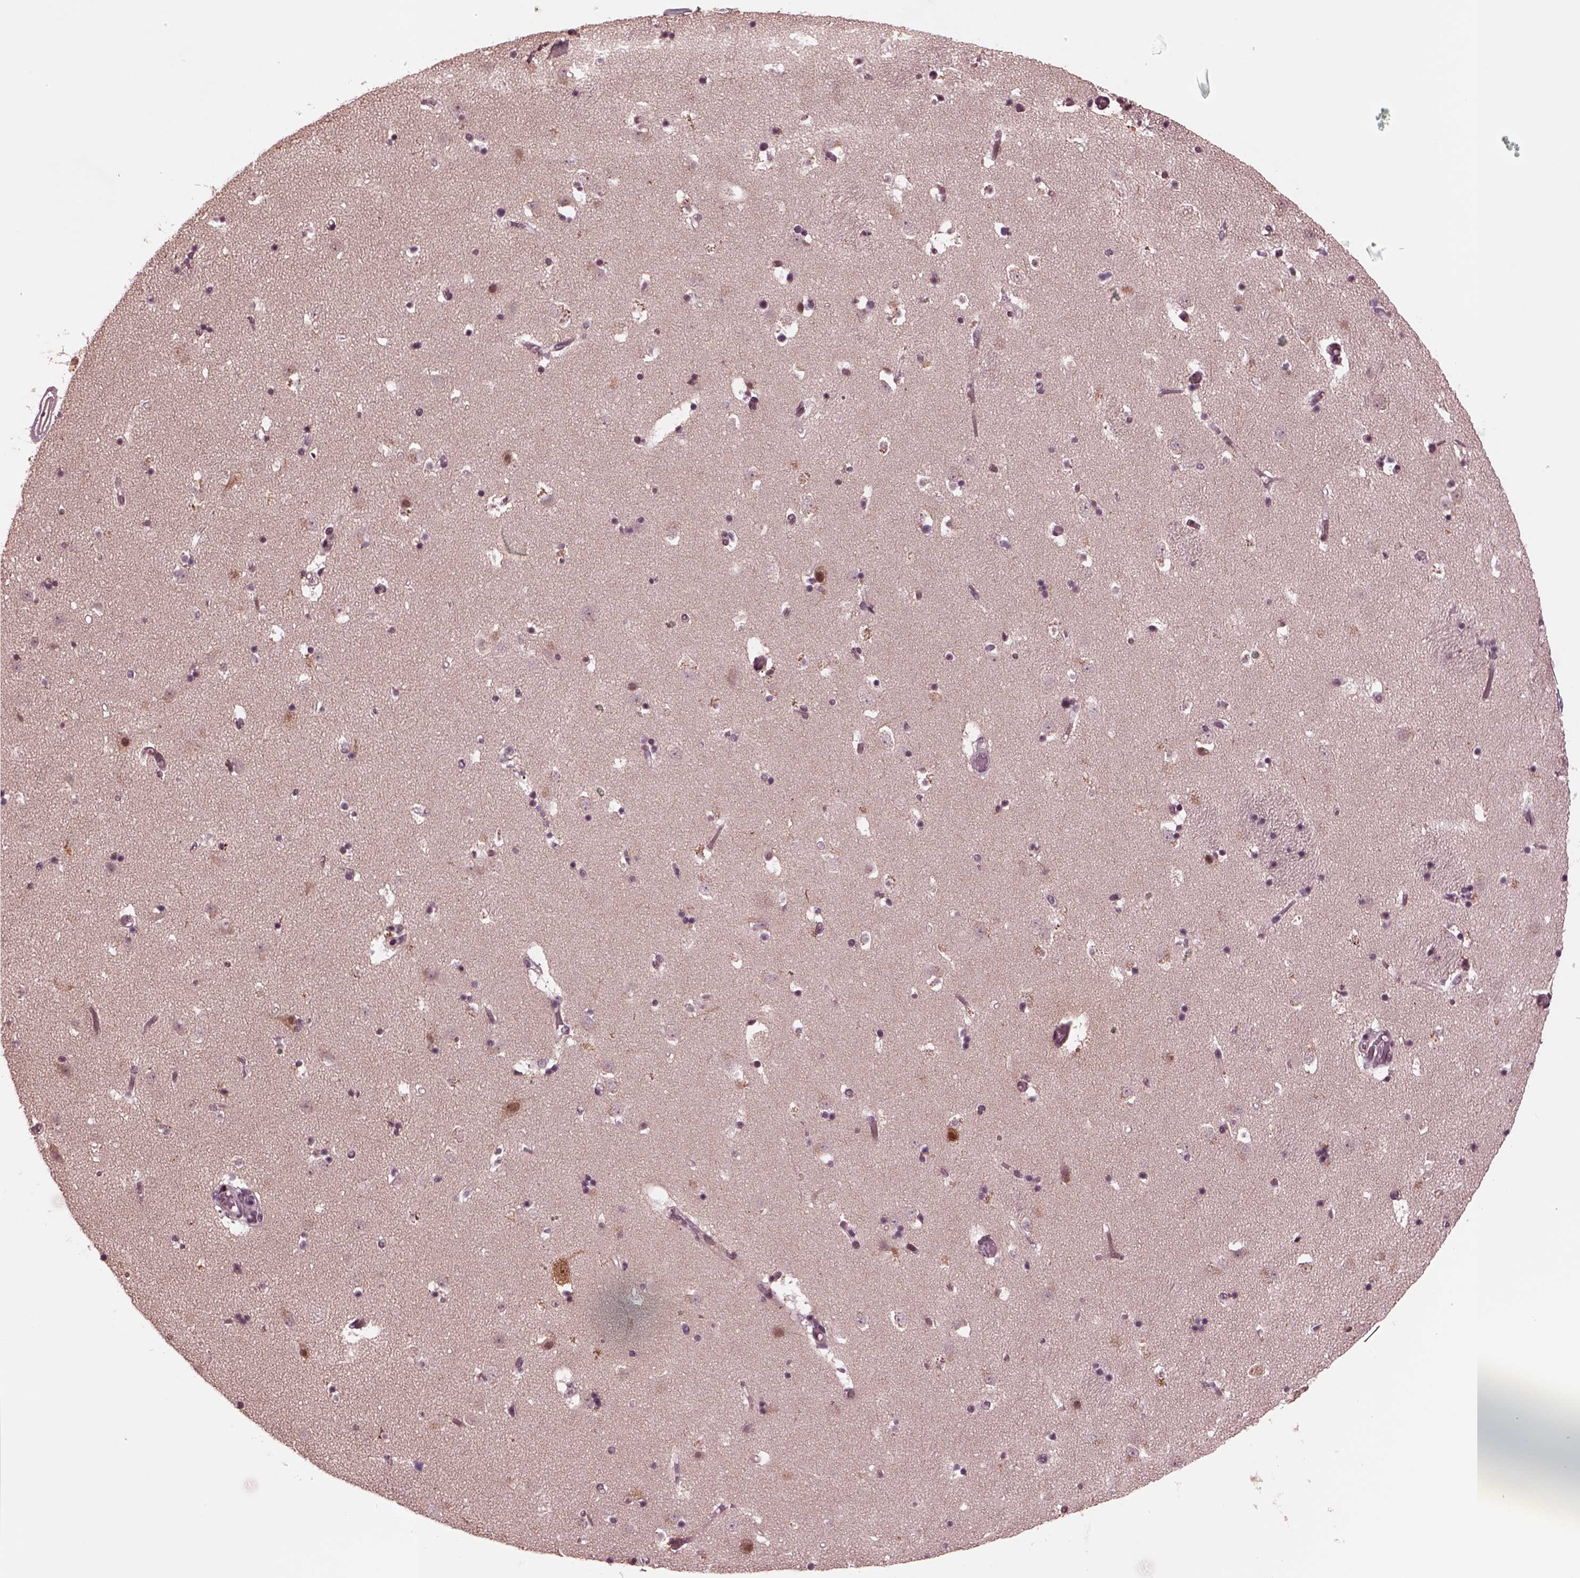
{"staining": {"intensity": "negative", "quantity": "none", "location": "none"}, "tissue": "caudate", "cell_type": "Glial cells", "image_type": "normal", "snomed": [{"axis": "morphology", "description": "Normal tissue, NOS"}, {"axis": "topography", "description": "Lateral ventricle wall"}], "caption": "Protein analysis of benign caudate reveals no significant positivity in glial cells.", "gene": "NAP1L5", "patient": {"sex": "female", "age": 42}}